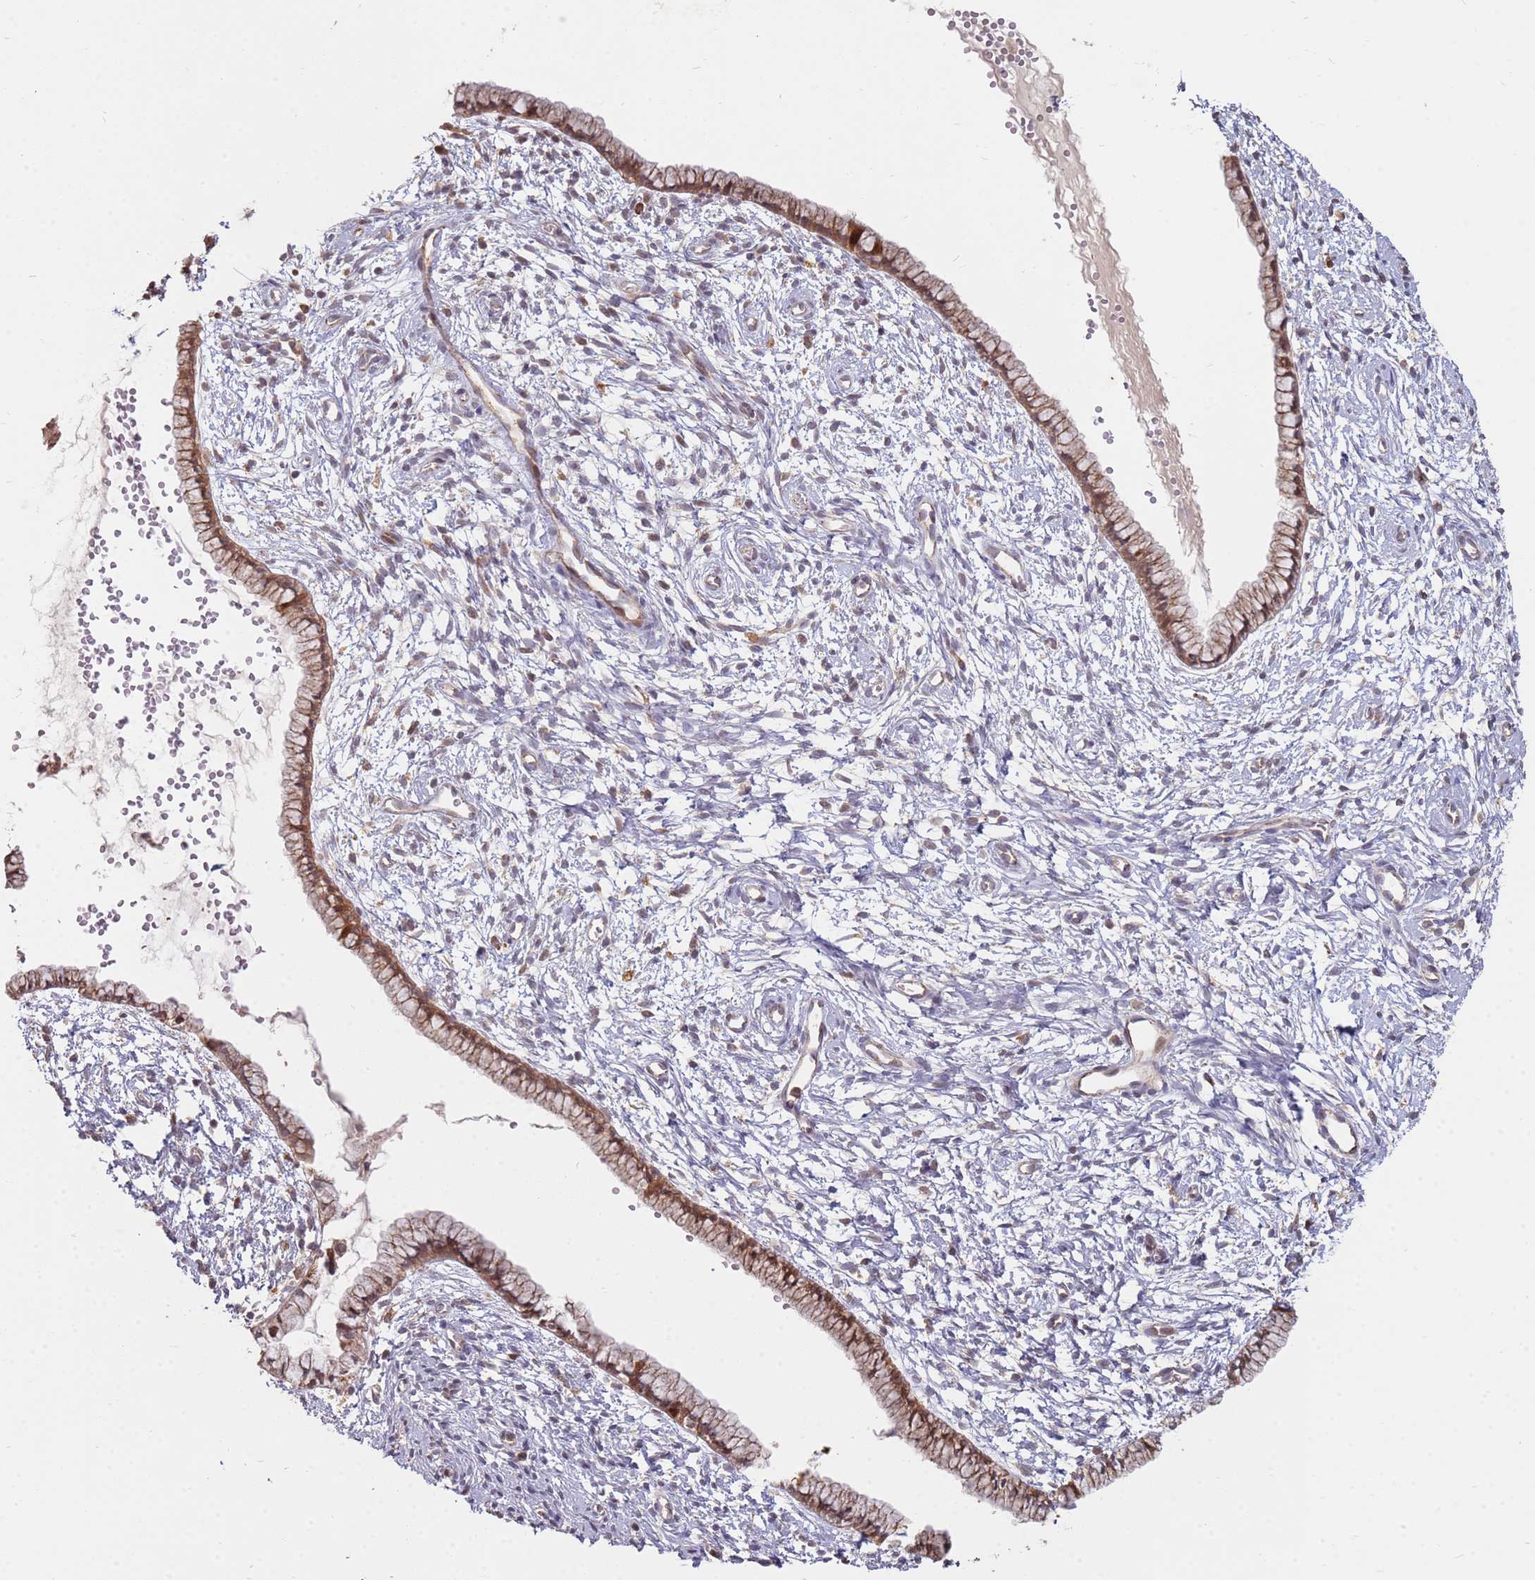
{"staining": {"intensity": "moderate", "quantity": ">75%", "location": "cytoplasmic/membranous"}, "tissue": "cervix", "cell_type": "Glandular cells", "image_type": "normal", "snomed": [{"axis": "morphology", "description": "Normal tissue, NOS"}, {"axis": "topography", "description": "Cervix"}], "caption": "Immunohistochemical staining of unremarkable human cervix displays >75% levels of moderate cytoplasmic/membranous protein expression in approximately >75% of glandular cells.", "gene": "MPEG1", "patient": {"sex": "female", "age": 57}}